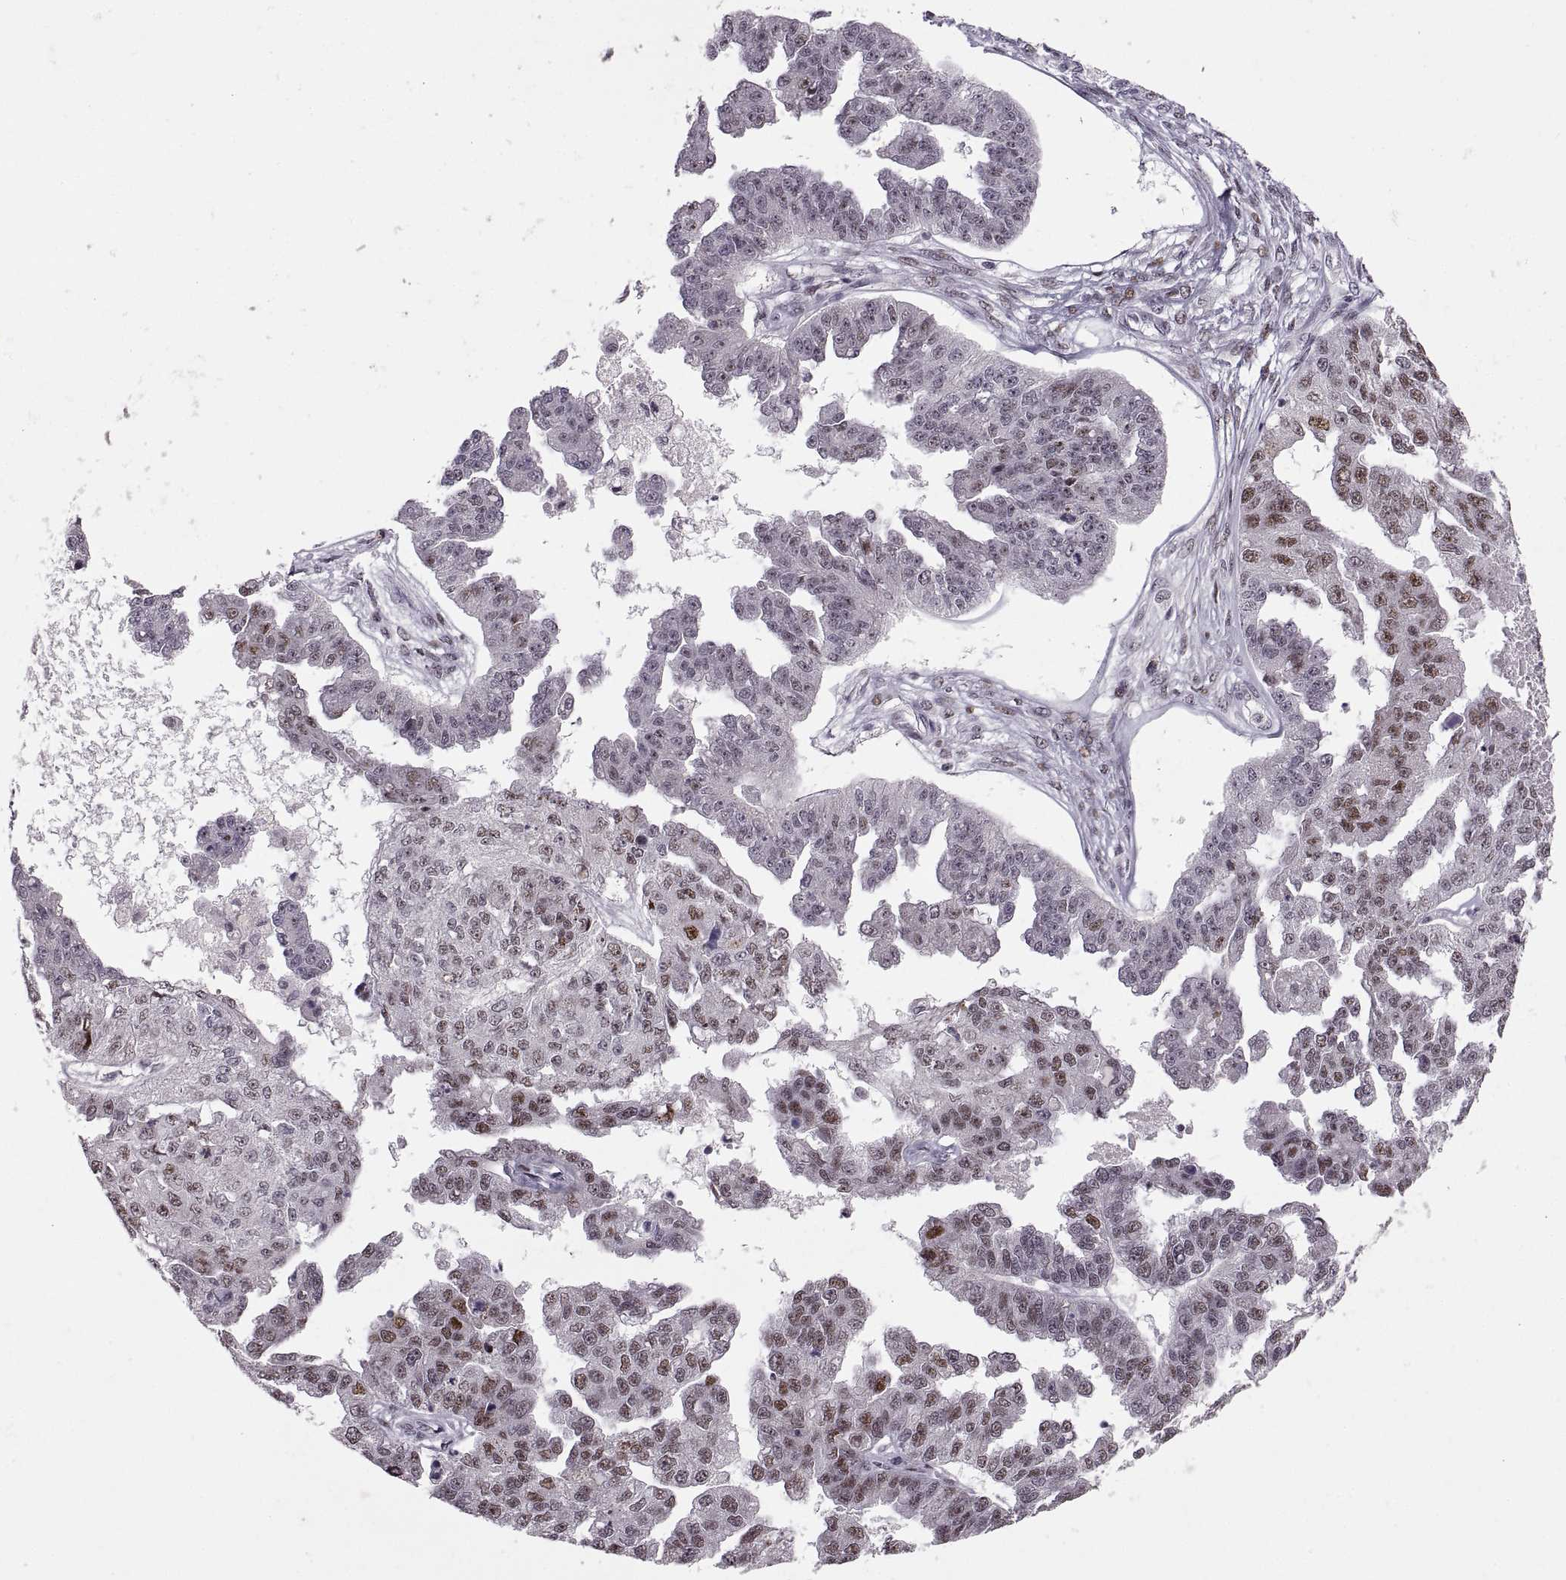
{"staining": {"intensity": "strong", "quantity": "25%-75%", "location": "nuclear"}, "tissue": "ovarian cancer", "cell_type": "Tumor cells", "image_type": "cancer", "snomed": [{"axis": "morphology", "description": "Cystadenocarcinoma, serous, NOS"}, {"axis": "topography", "description": "Ovary"}], "caption": "Immunohistochemical staining of ovarian cancer shows strong nuclear protein expression in approximately 25%-75% of tumor cells. Using DAB (3,3'-diaminobenzidine) (brown) and hematoxylin (blue) stains, captured at high magnification using brightfield microscopy.", "gene": "SNAI1", "patient": {"sex": "female", "age": 58}}